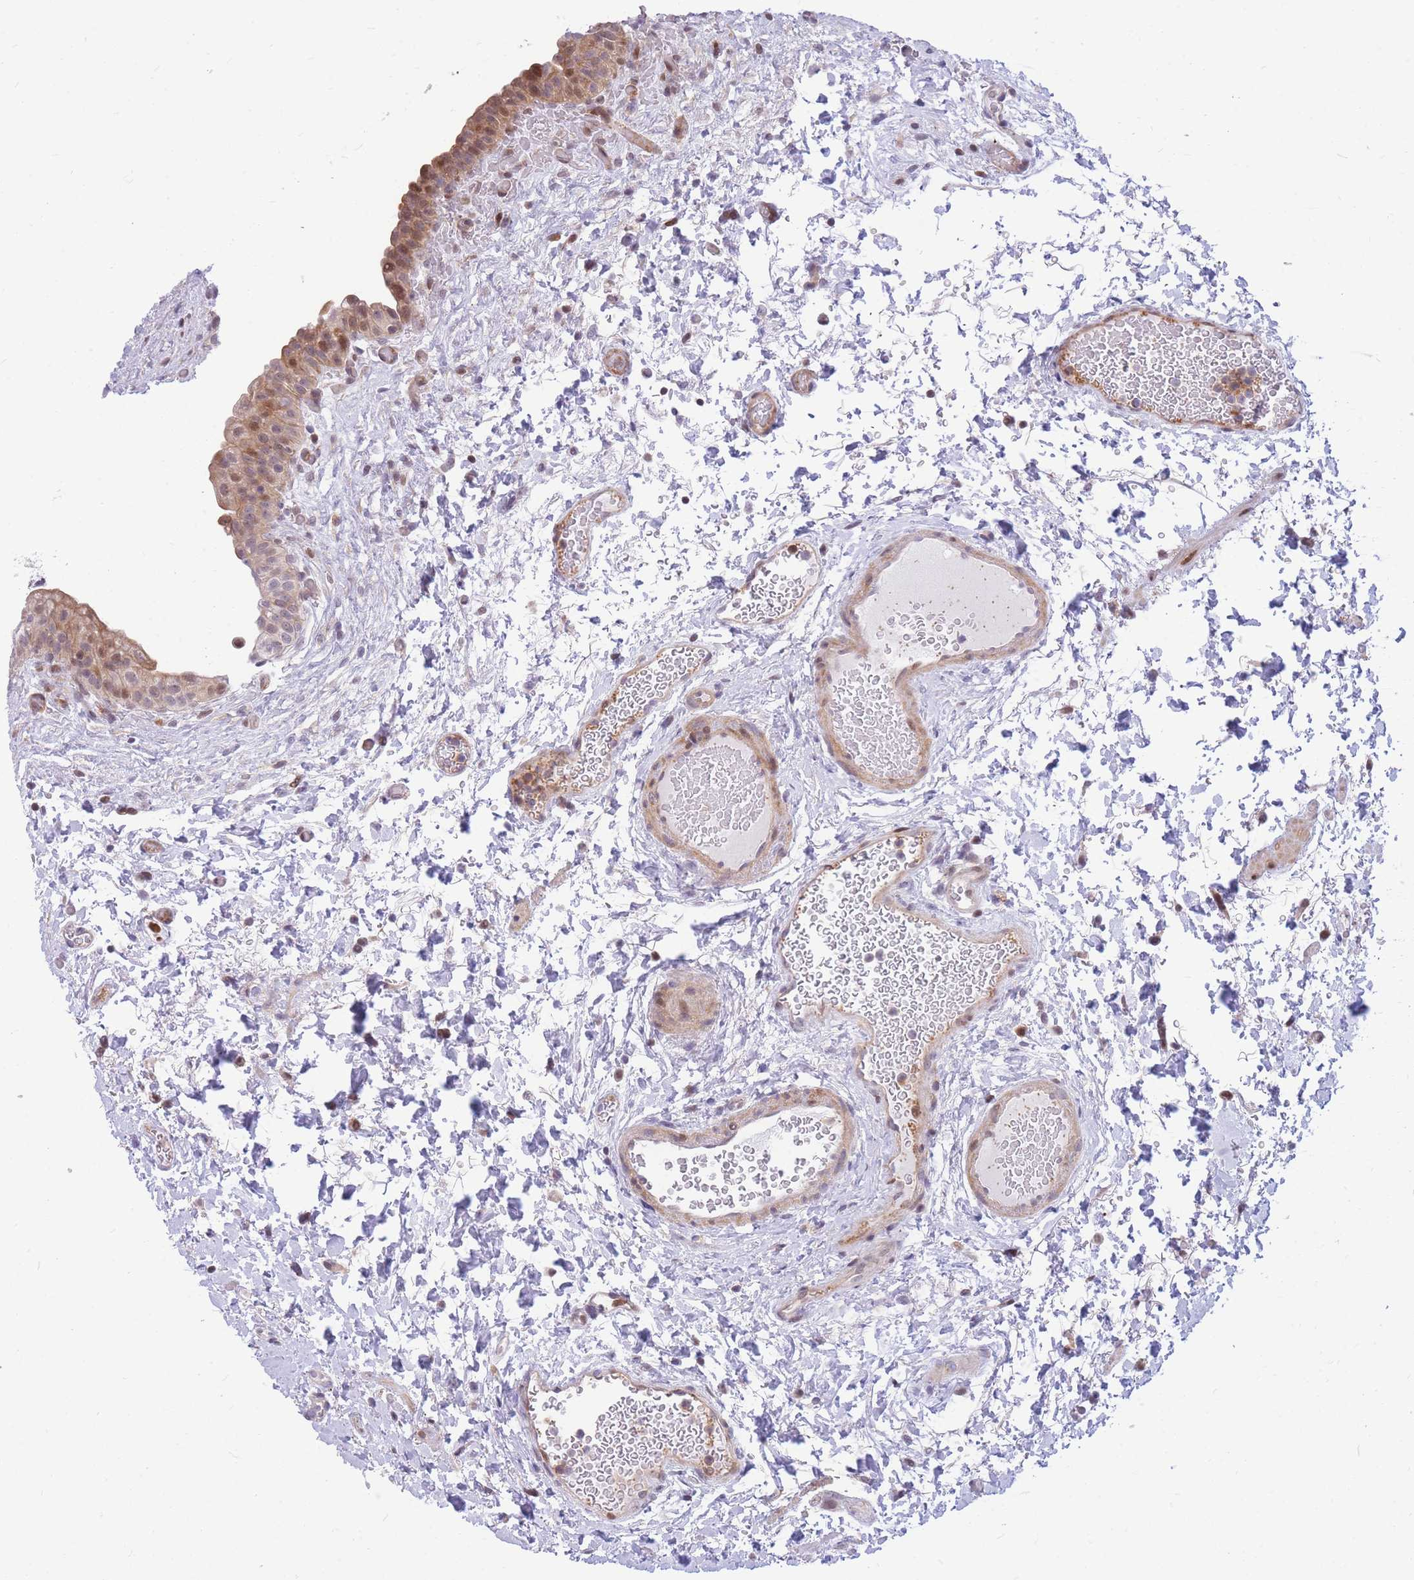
{"staining": {"intensity": "moderate", "quantity": ">75%", "location": "cytoplasmic/membranous,nuclear"}, "tissue": "urinary bladder", "cell_type": "Urothelial cells", "image_type": "normal", "snomed": [{"axis": "morphology", "description": "Normal tissue, NOS"}, {"axis": "topography", "description": "Urinary bladder"}], "caption": "Protein staining by IHC demonstrates moderate cytoplasmic/membranous,nuclear staining in about >75% of urothelial cells in unremarkable urinary bladder. The staining was performed using DAB (3,3'-diaminobenzidine), with brown indicating positive protein expression. Nuclei are stained blue with hematoxylin.", "gene": "CRACD", "patient": {"sex": "male", "age": 69}}